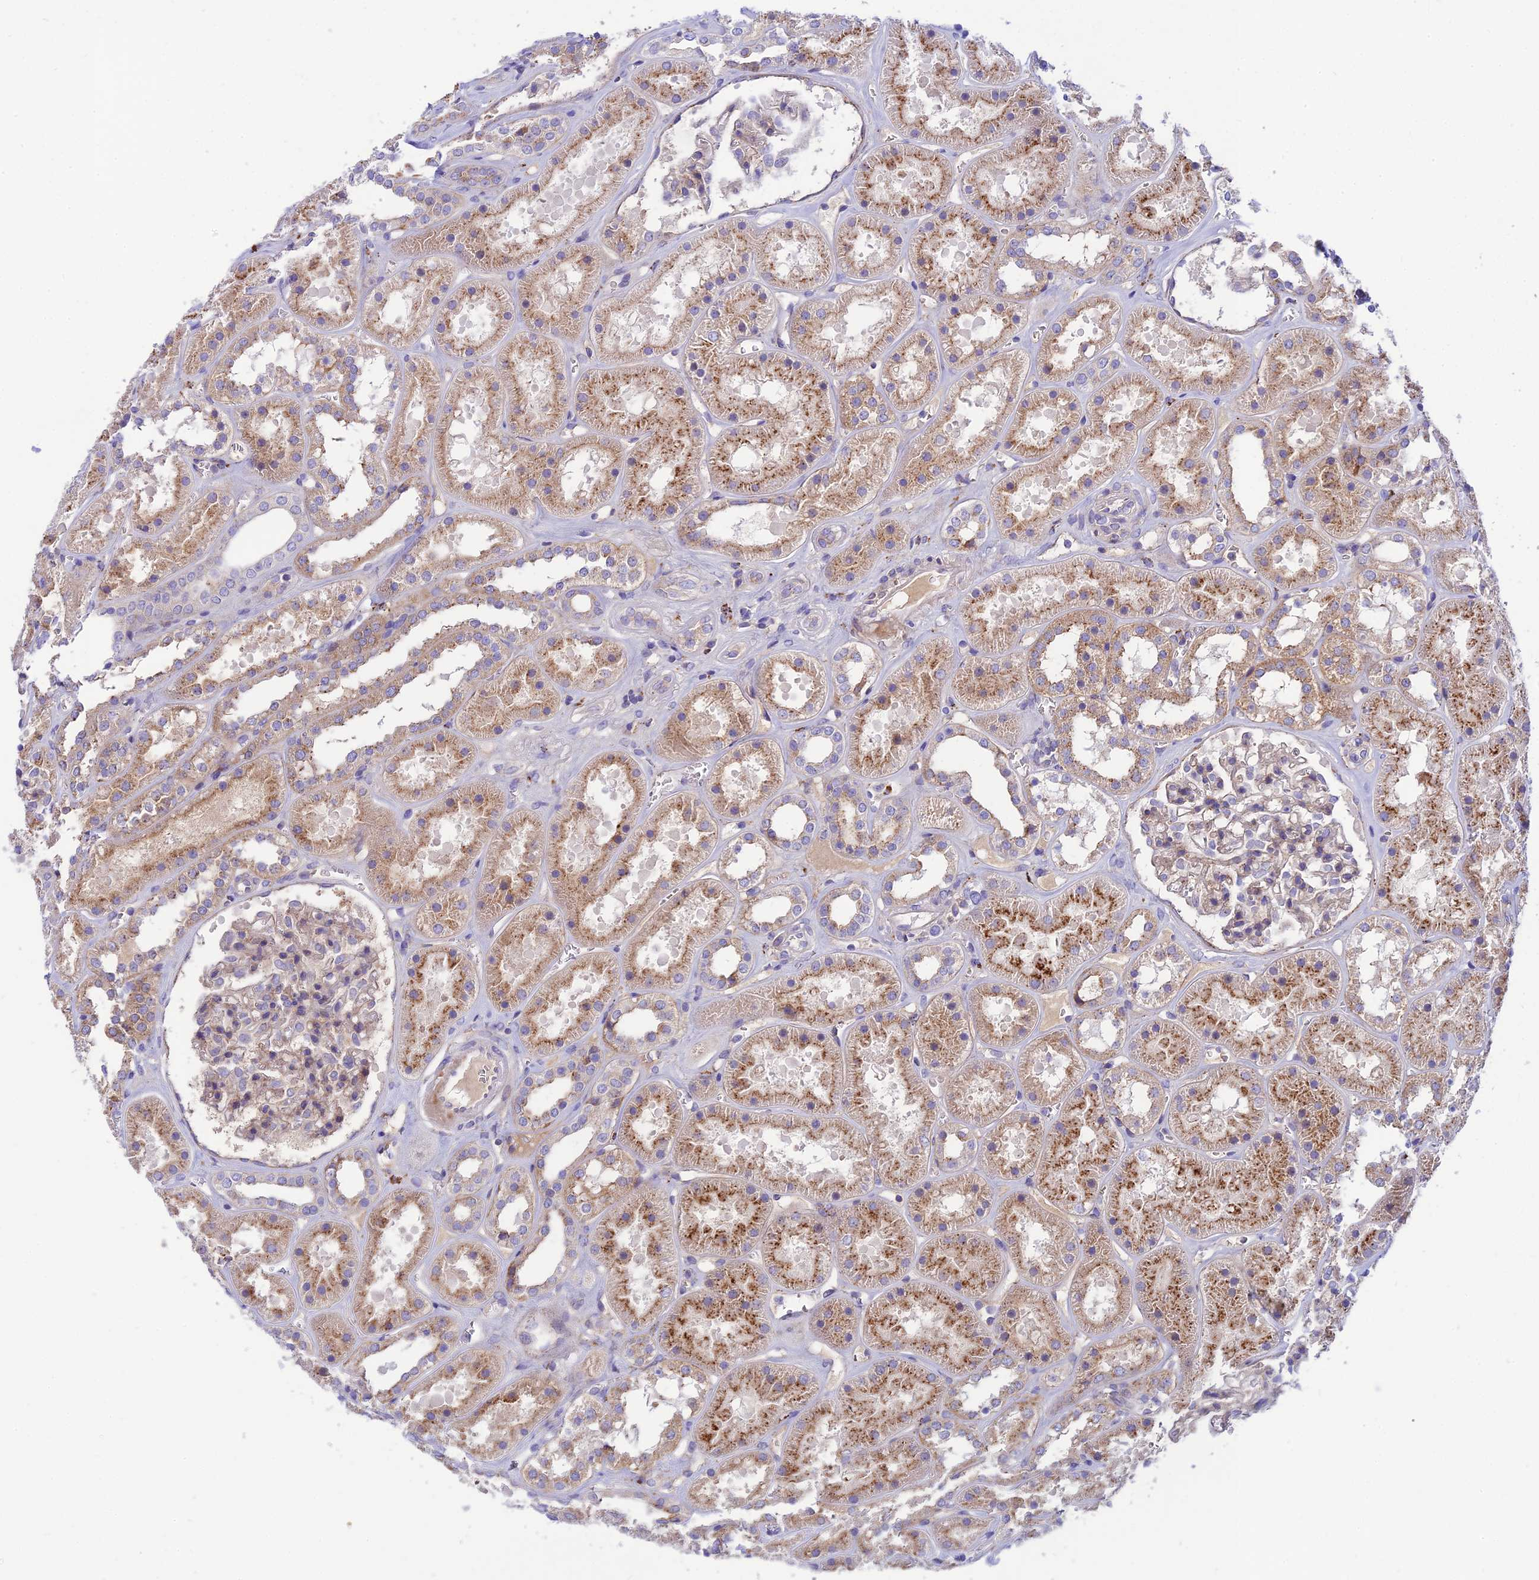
{"staining": {"intensity": "negative", "quantity": "none", "location": "none"}, "tissue": "kidney", "cell_type": "Cells in glomeruli", "image_type": "normal", "snomed": [{"axis": "morphology", "description": "Normal tissue, NOS"}, {"axis": "topography", "description": "Kidney"}], "caption": "The immunohistochemistry (IHC) photomicrograph has no significant expression in cells in glomeruli of kidney. The staining is performed using DAB brown chromogen with nuclei counter-stained in using hematoxylin.", "gene": "CCDC157", "patient": {"sex": "female", "age": 41}}